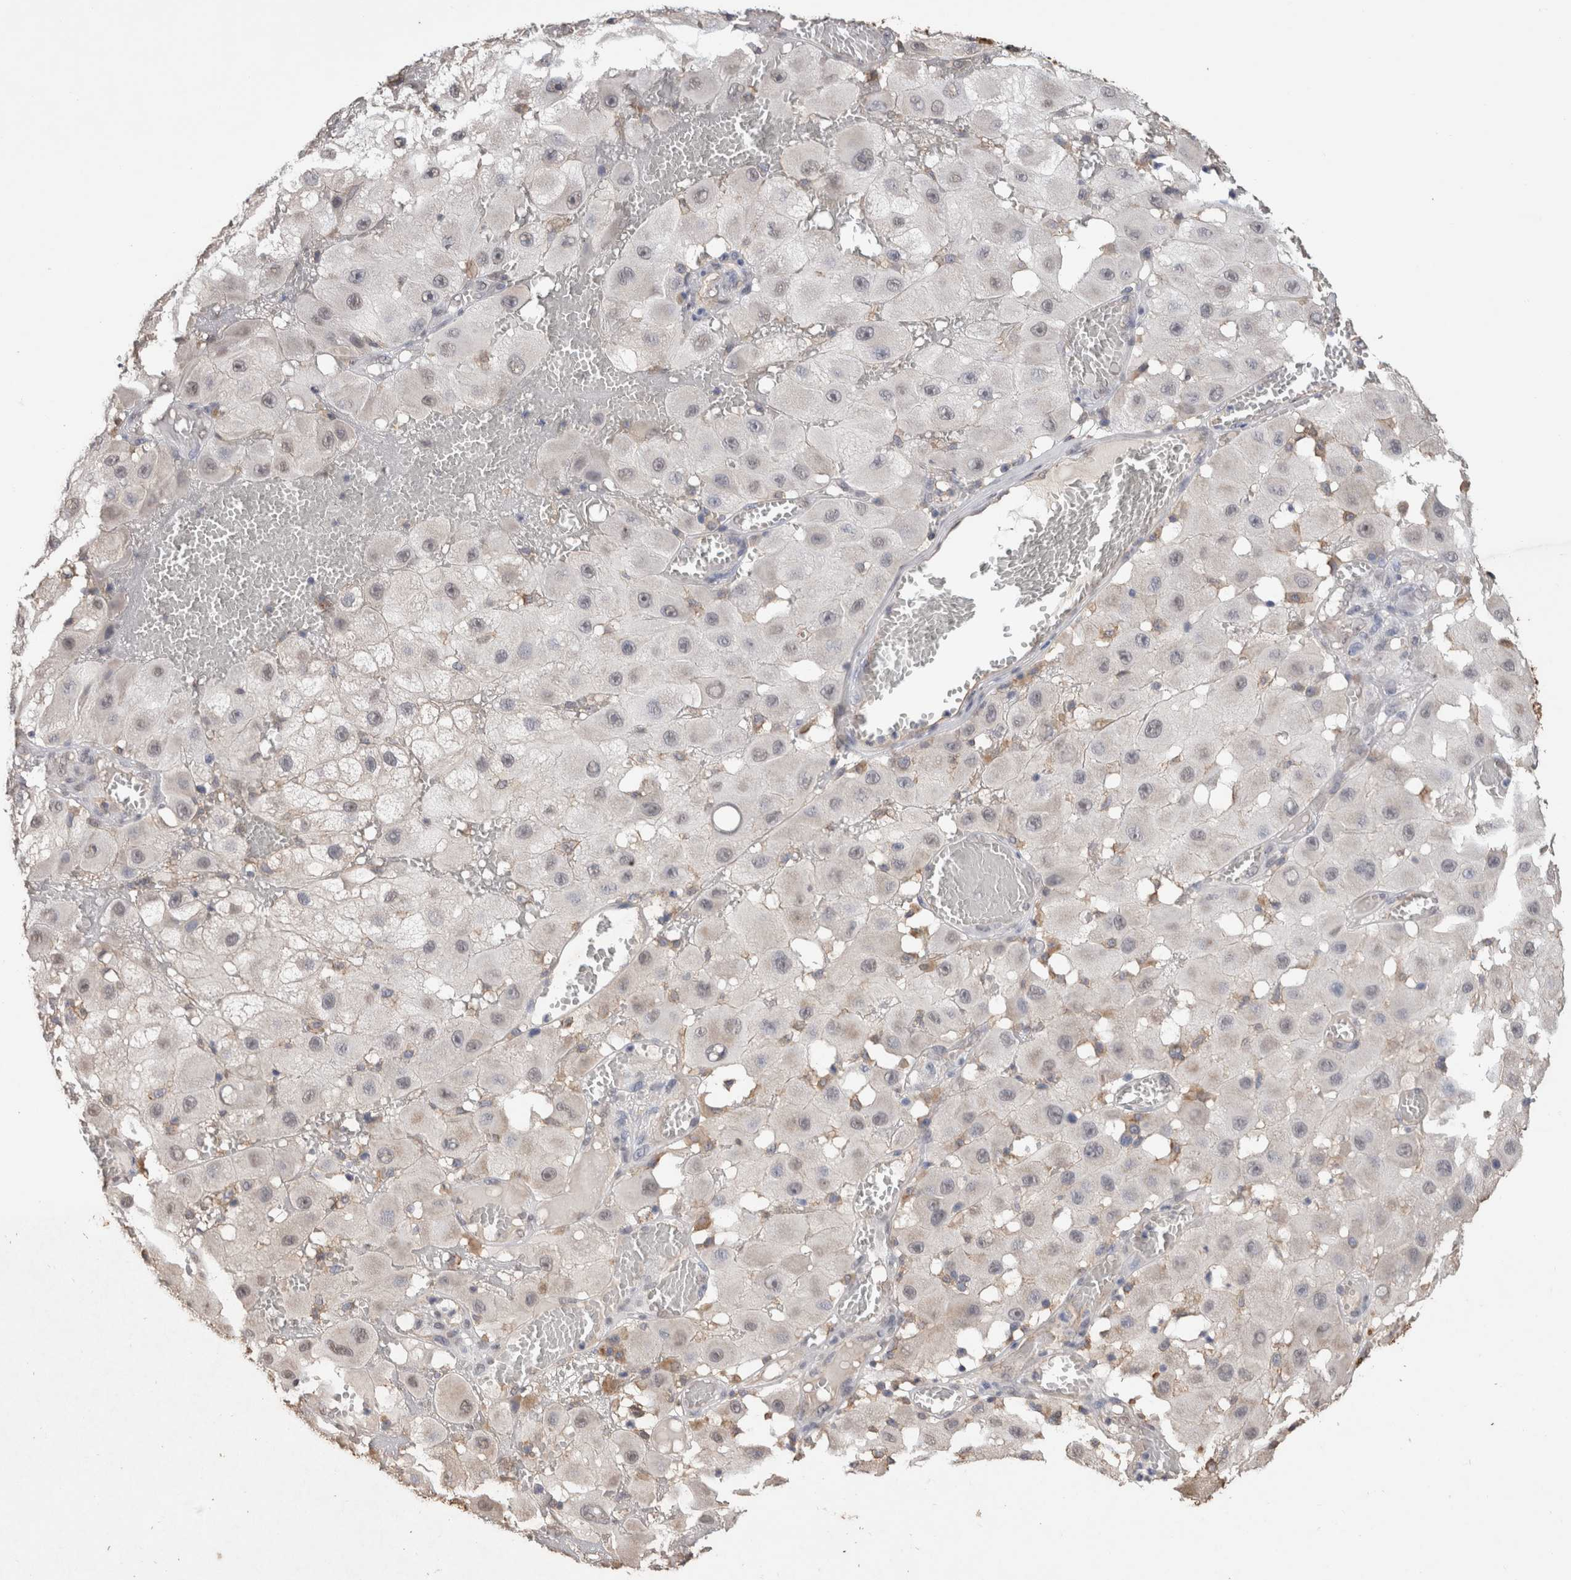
{"staining": {"intensity": "negative", "quantity": "none", "location": "none"}, "tissue": "melanoma", "cell_type": "Tumor cells", "image_type": "cancer", "snomed": [{"axis": "morphology", "description": "Malignant melanoma, NOS"}, {"axis": "topography", "description": "Skin"}], "caption": "A micrograph of melanoma stained for a protein demonstrates no brown staining in tumor cells.", "gene": "S100A10", "patient": {"sex": "female", "age": 81}}